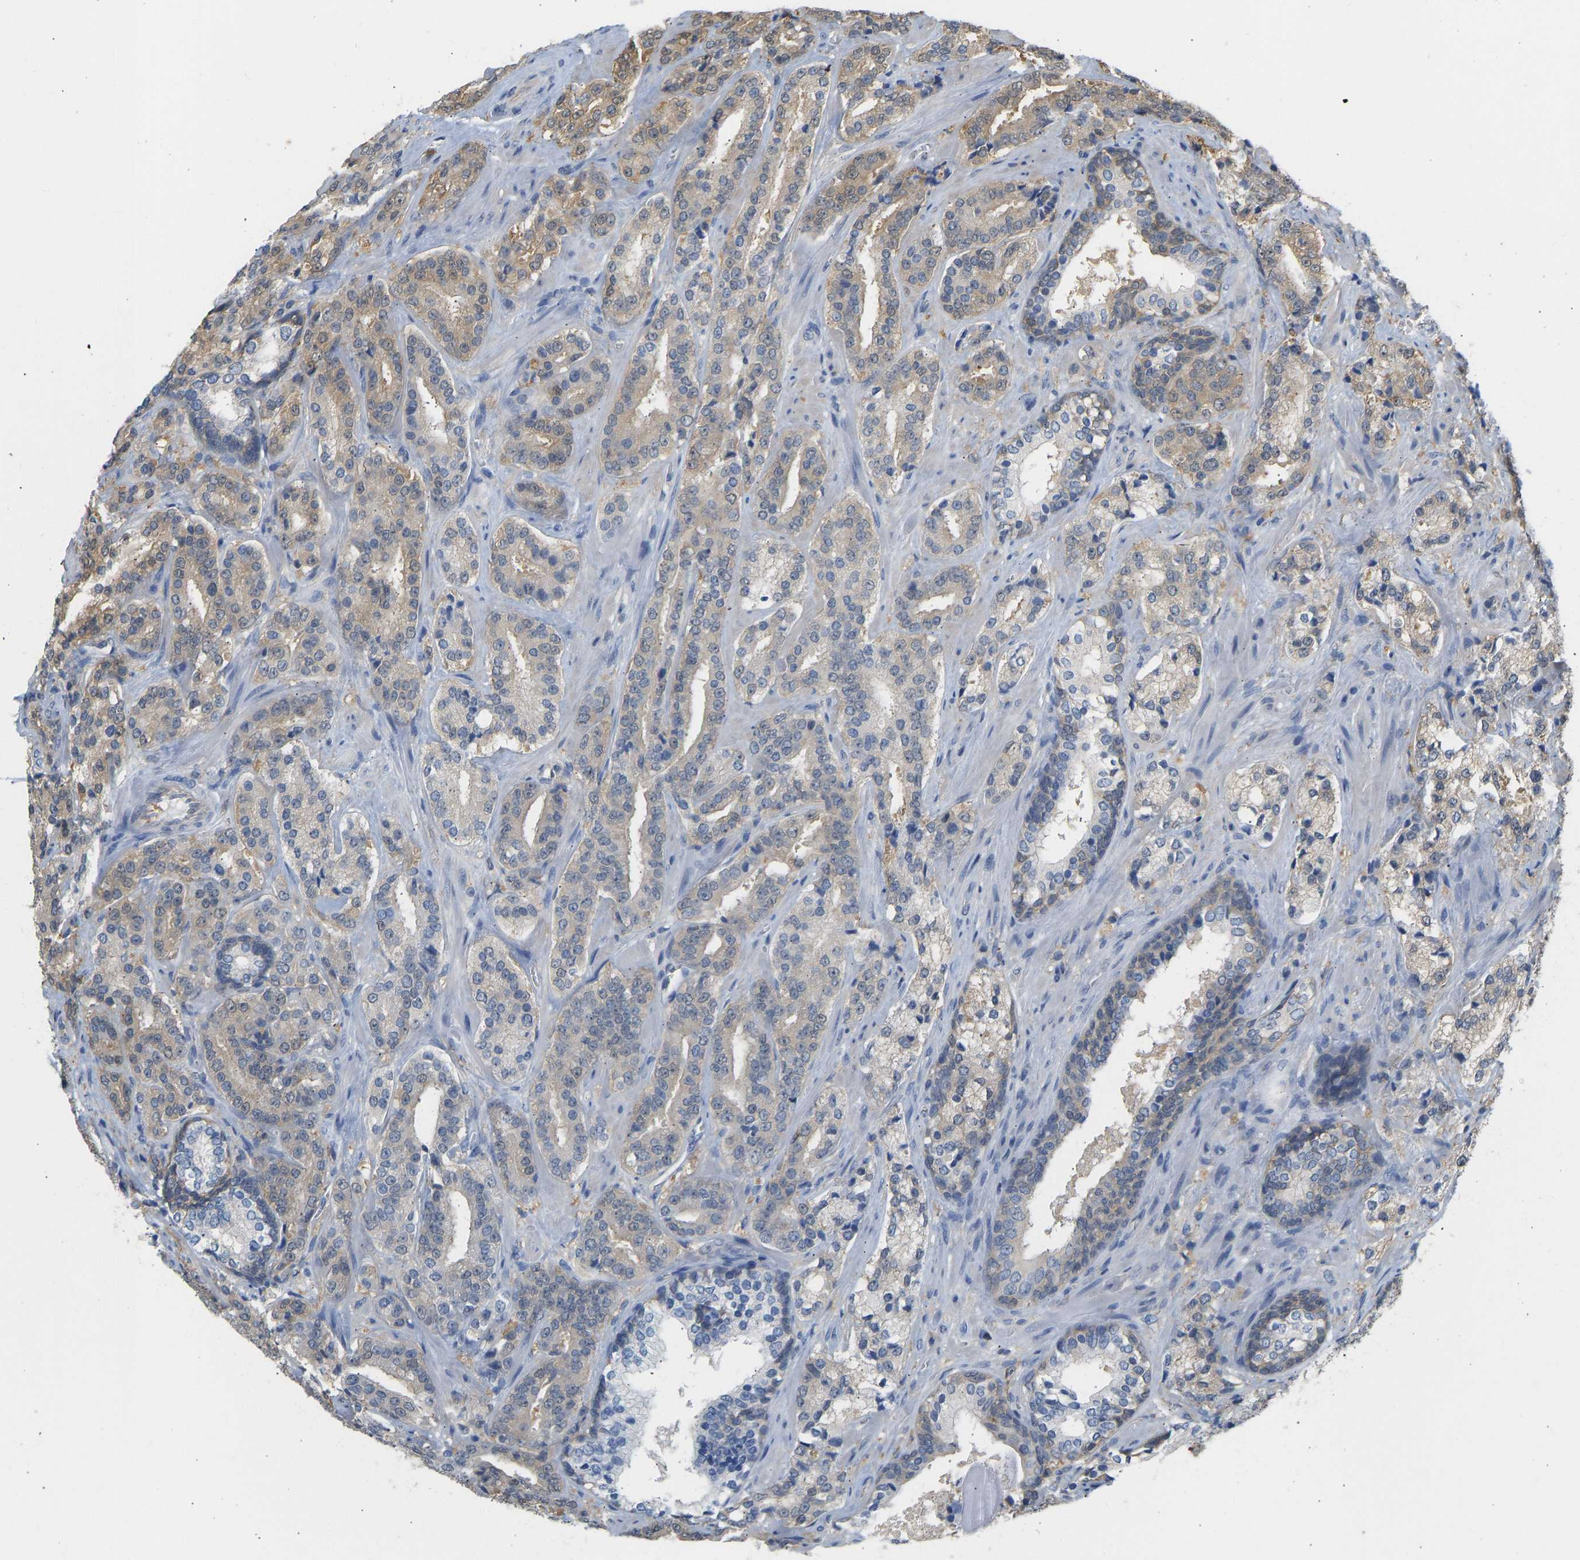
{"staining": {"intensity": "weak", "quantity": "25%-75%", "location": "cytoplasmic/membranous"}, "tissue": "prostate cancer", "cell_type": "Tumor cells", "image_type": "cancer", "snomed": [{"axis": "morphology", "description": "Adenocarcinoma, High grade"}, {"axis": "topography", "description": "Prostate"}], "caption": "Prostate cancer tissue reveals weak cytoplasmic/membranous positivity in about 25%-75% of tumor cells, visualized by immunohistochemistry. Nuclei are stained in blue.", "gene": "ENO1", "patient": {"sex": "male", "age": 60}}